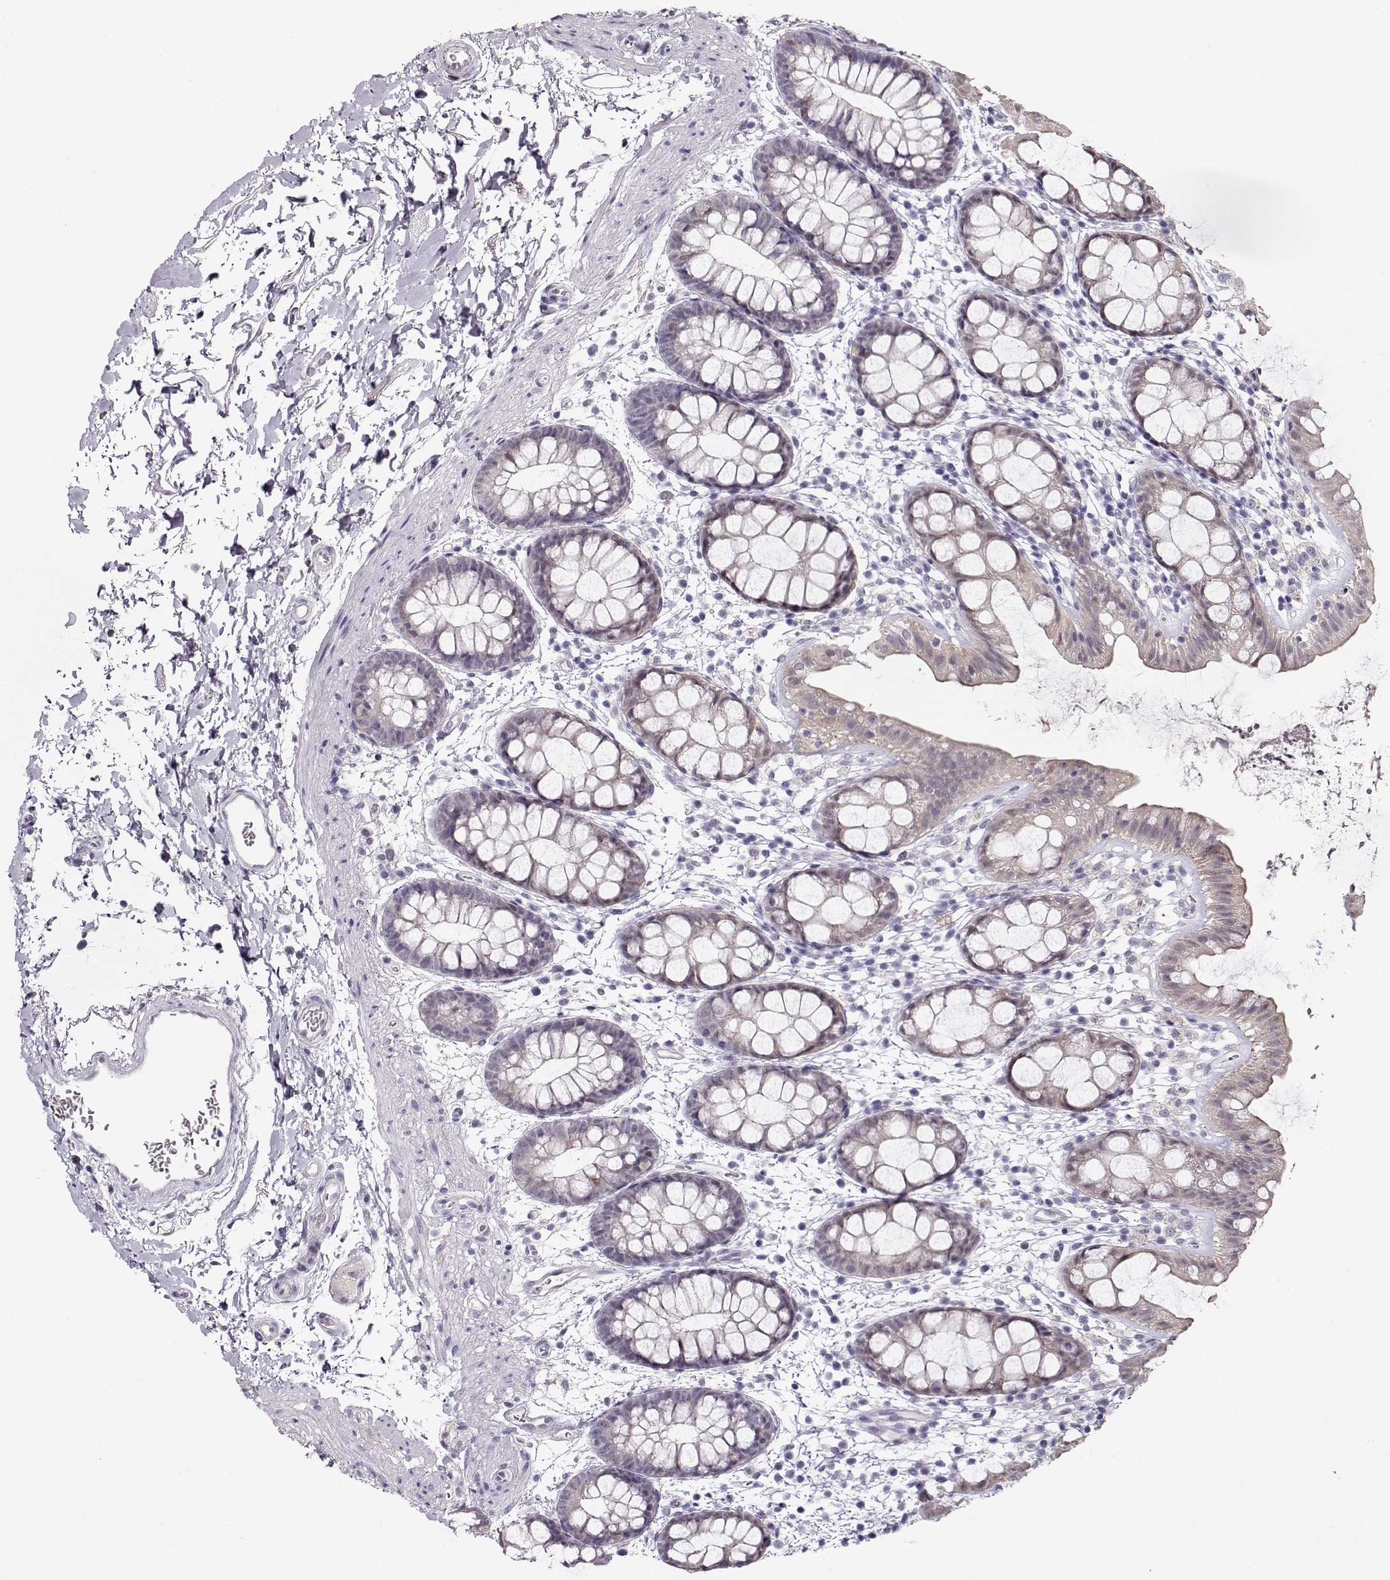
{"staining": {"intensity": "weak", "quantity": "<25%", "location": "cytoplasmic/membranous"}, "tissue": "rectum", "cell_type": "Glandular cells", "image_type": "normal", "snomed": [{"axis": "morphology", "description": "Normal tissue, NOS"}, {"axis": "topography", "description": "Rectum"}], "caption": "Rectum stained for a protein using immunohistochemistry reveals no positivity glandular cells.", "gene": "CCR8", "patient": {"sex": "male", "age": 57}}